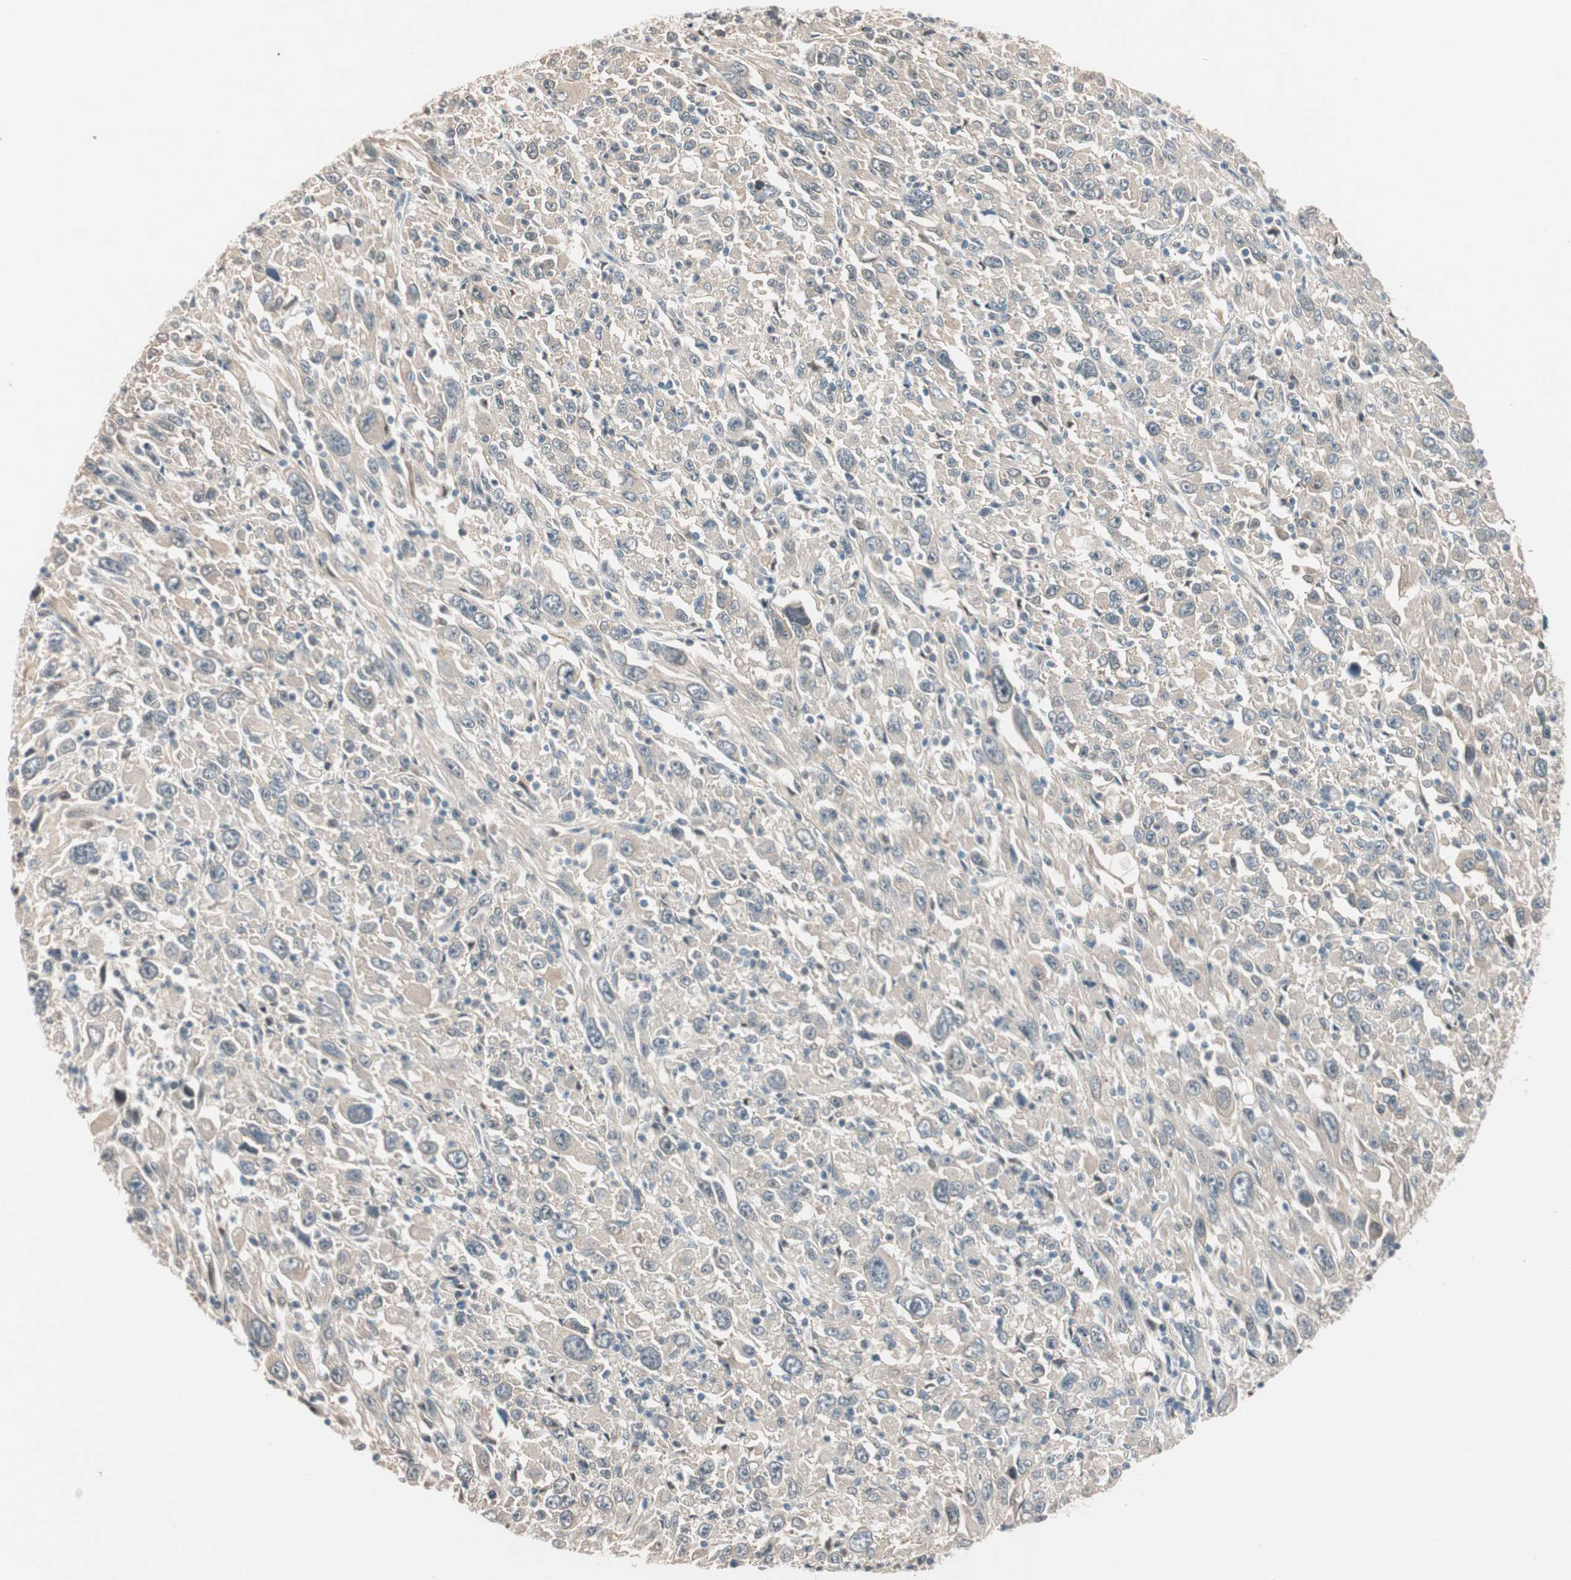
{"staining": {"intensity": "negative", "quantity": "none", "location": "none"}, "tissue": "melanoma", "cell_type": "Tumor cells", "image_type": "cancer", "snomed": [{"axis": "morphology", "description": "Malignant melanoma, Metastatic site"}, {"axis": "topography", "description": "Skin"}], "caption": "Melanoma stained for a protein using immunohistochemistry (IHC) displays no staining tumor cells.", "gene": "PIK3R3", "patient": {"sex": "female", "age": 56}}